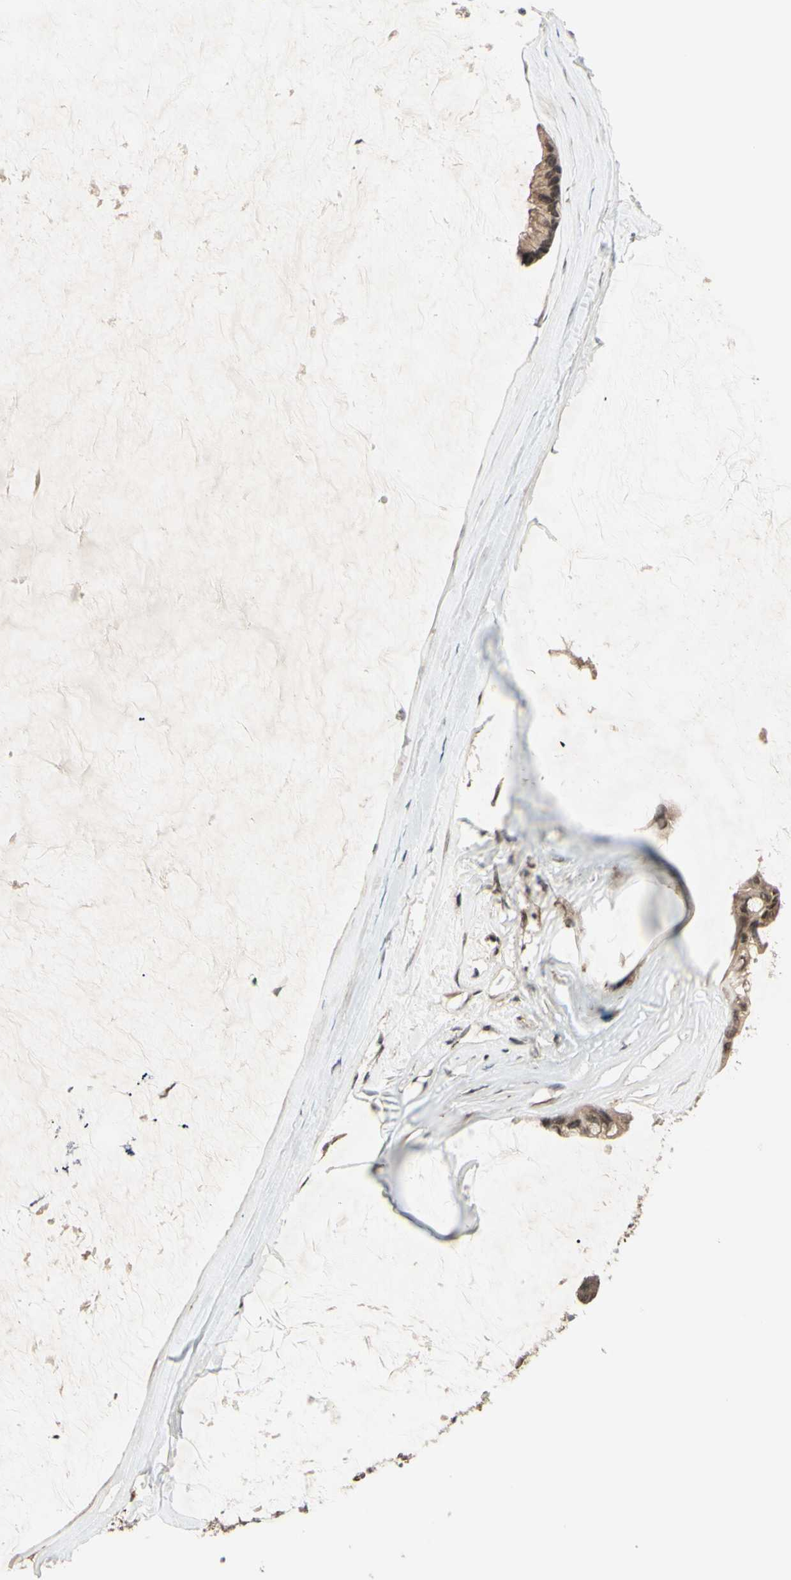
{"staining": {"intensity": "moderate", "quantity": ">75%", "location": "cytoplasmic/membranous,nuclear"}, "tissue": "ovarian cancer", "cell_type": "Tumor cells", "image_type": "cancer", "snomed": [{"axis": "morphology", "description": "Cystadenocarcinoma, mucinous, NOS"}, {"axis": "topography", "description": "Ovary"}], "caption": "This histopathology image shows immunohistochemistry (IHC) staining of human ovarian cancer, with medium moderate cytoplasmic/membranous and nuclear staining in approximately >75% of tumor cells.", "gene": "MLF2", "patient": {"sex": "female", "age": 39}}